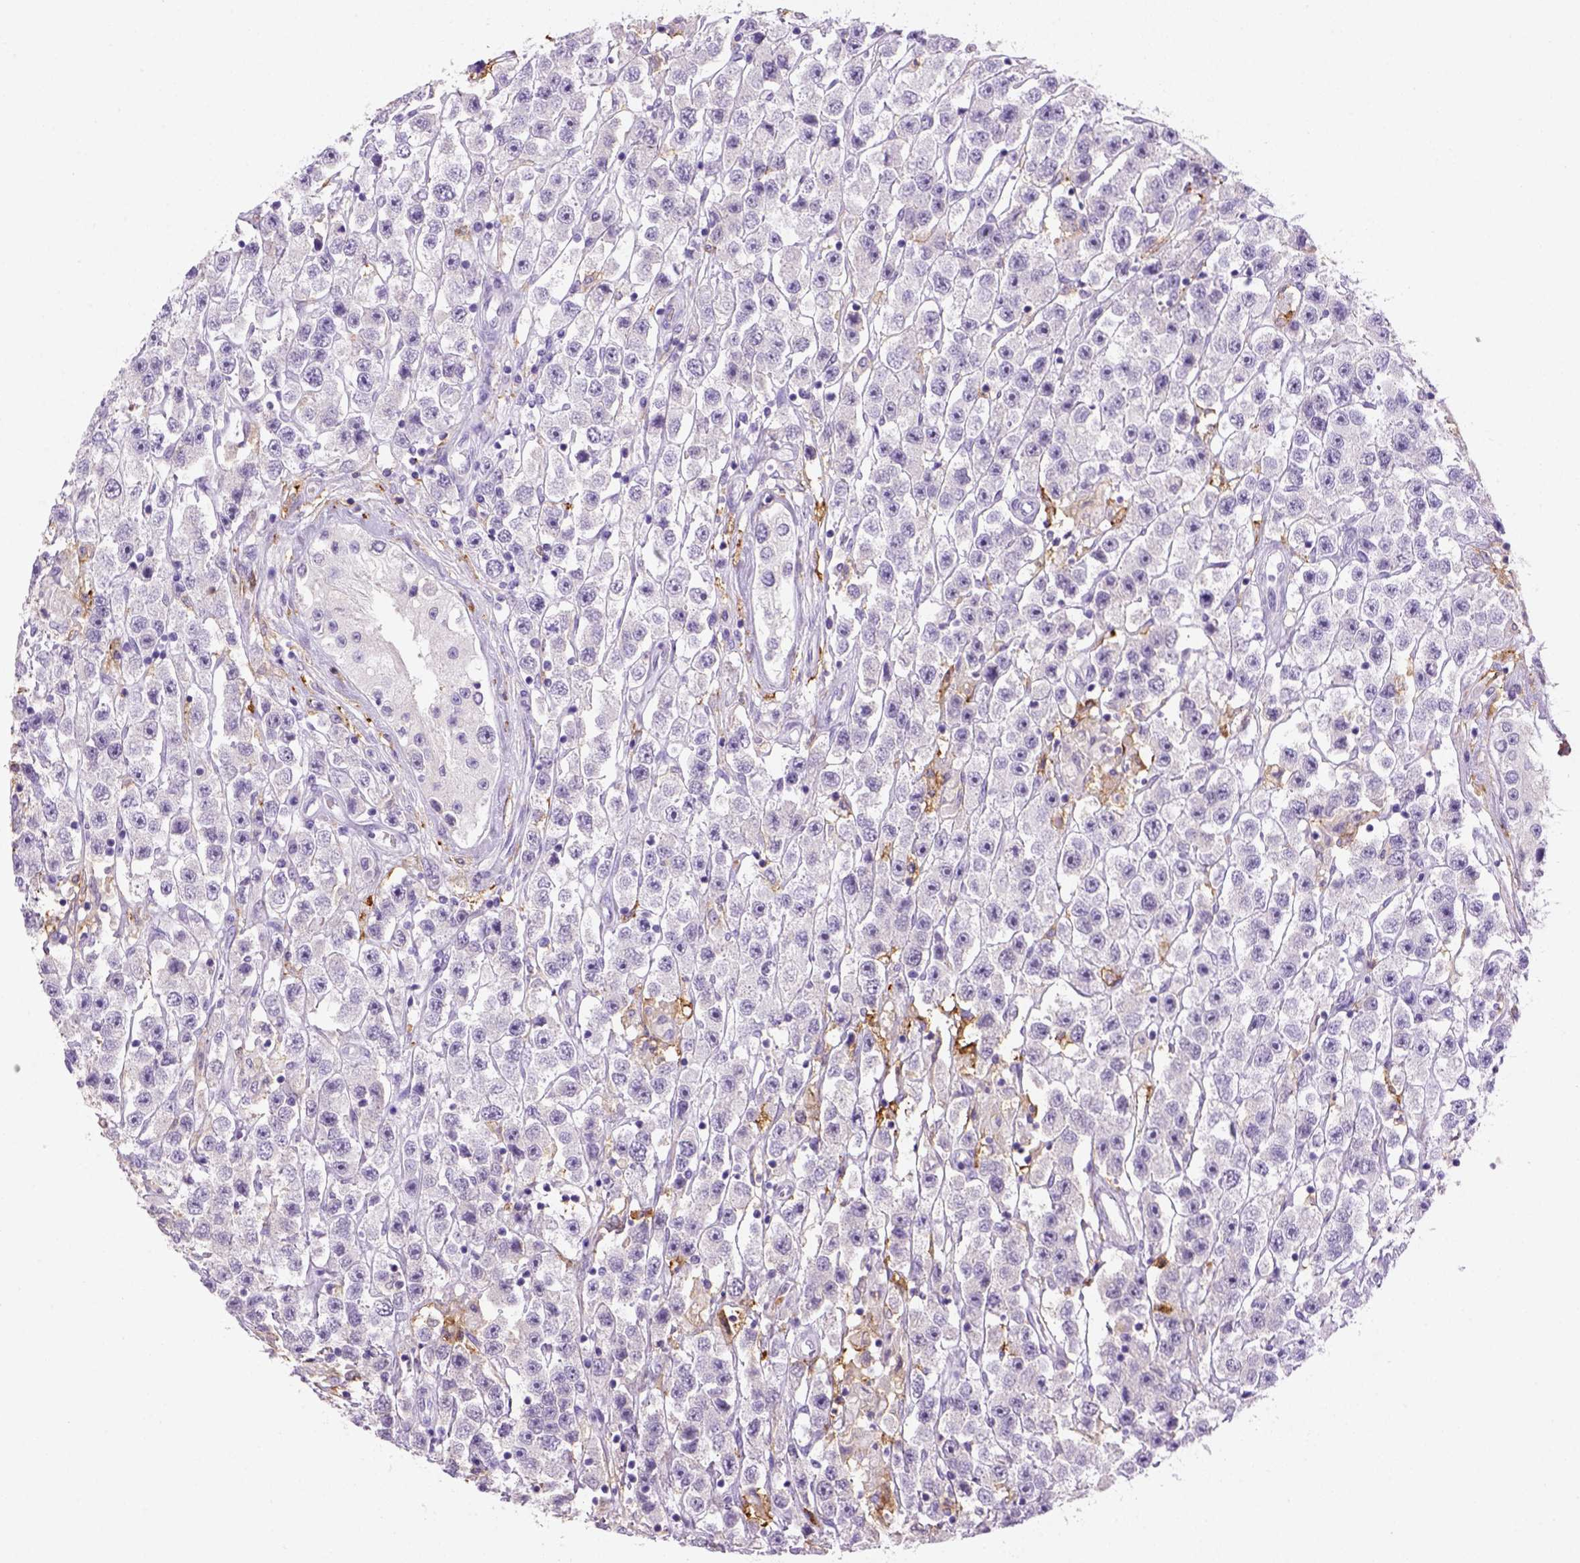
{"staining": {"intensity": "negative", "quantity": "none", "location": "none"}, "tissue": "testis cancer", "cell_type": "Tumor cells", "image_type": "cancer", "snomed": [{"axis": "morphology", "description": "Seminoma, NOS"}, {"axis": "topography", "description": "Testis"}], "caption": "Testis seminoma was stained to show a protein in brown. There is no significant staining in tumor cells. (Immunohistochemistry, brightfield microscopy, high magnification).", "gene": "CD14", "patient": {"sex": "male", "age": 45}}